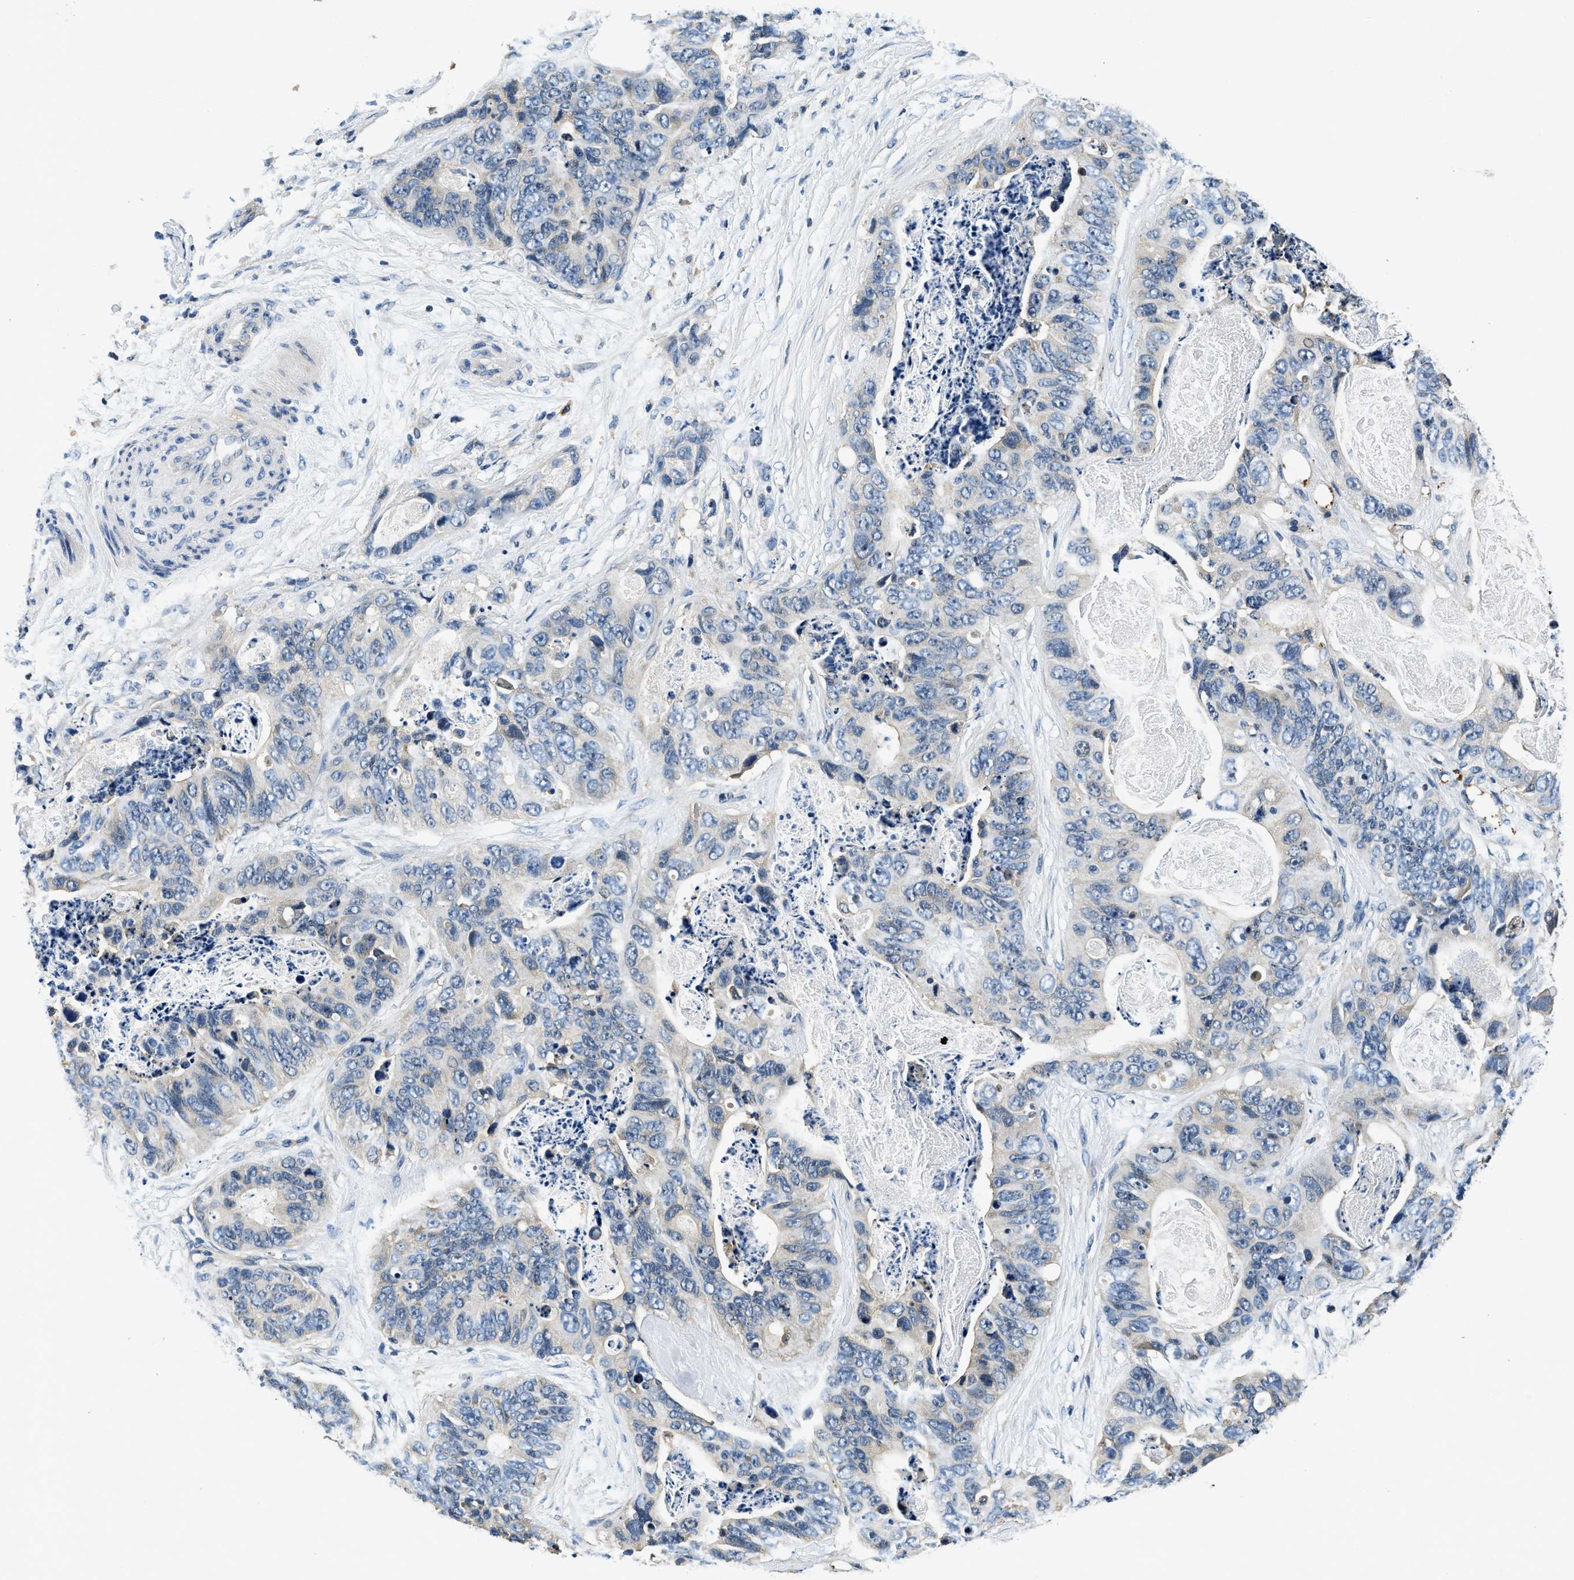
{"staining": {"intensity": "negative", "quantity": "none", "location": "none"}, "tissue": "stomach cancer", "cell_type": "Tumor cells", "image_type": "cancer", "snomed": [{"axis": "morphology", "description": "Adenocarcinoma, NOS"}, {"axis": "topography", "description": "Stomach"}], "caption": "An immunohistochemistry (IHC) photomicrograph of stomach cancer is shown. There is no staining in tumor cells of stomach cancer.", "gene": "RESF1", "patient": {"sex": "female", "age": 89}}